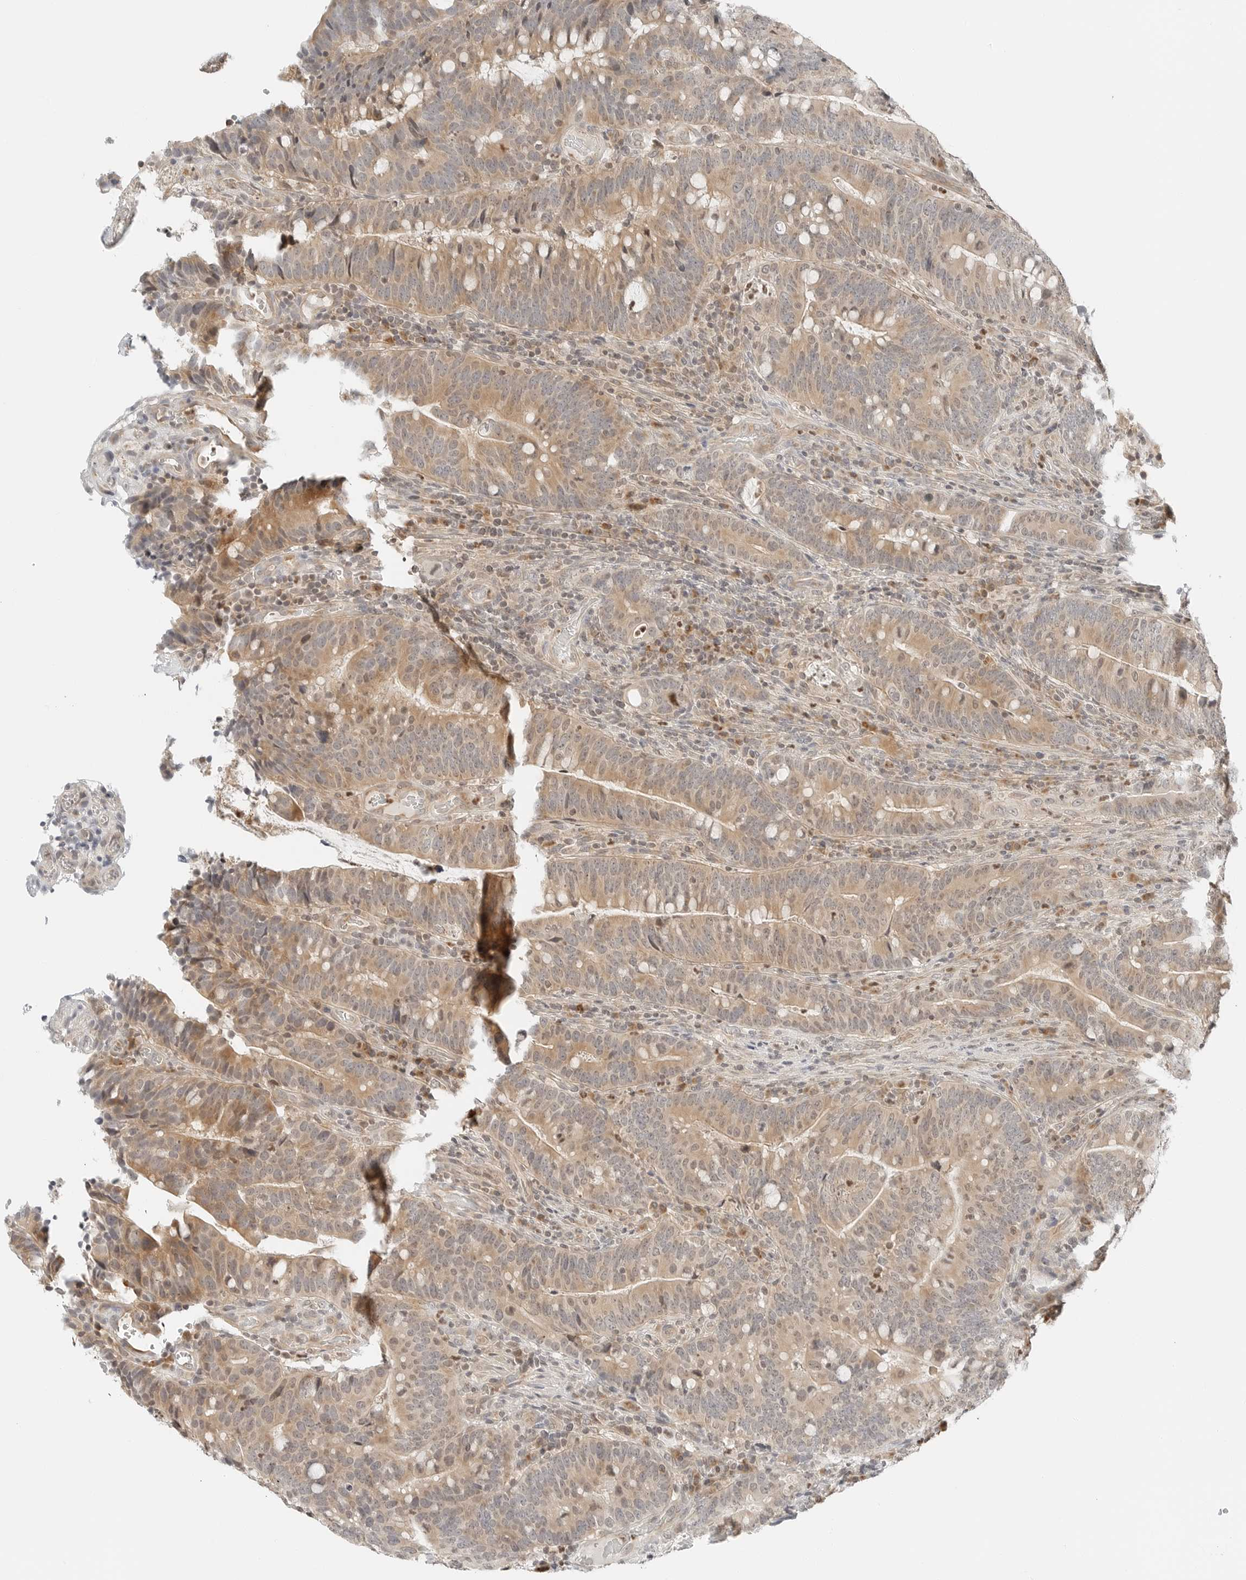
{"staining": {"intensity": "weak", "quantity": ">75%", "location": "cytoplasmic/membranous"}, "tissue": "colorectal cancer", "cell_type": "Tumor cells", "image_type": "cancer", "snomed": [{"axis": "morphology", "description": "Adenocarcinoma, NOS"}, {"axis": "topography", "description": "Colon"}], "caption": "The immunohistochemical stain shows weak cytoplasmic/membranous expression in tumor cells of colorectal cancer tissue.", "gene": "IQCC", "patient": {"sex": "female", "age": 66}}